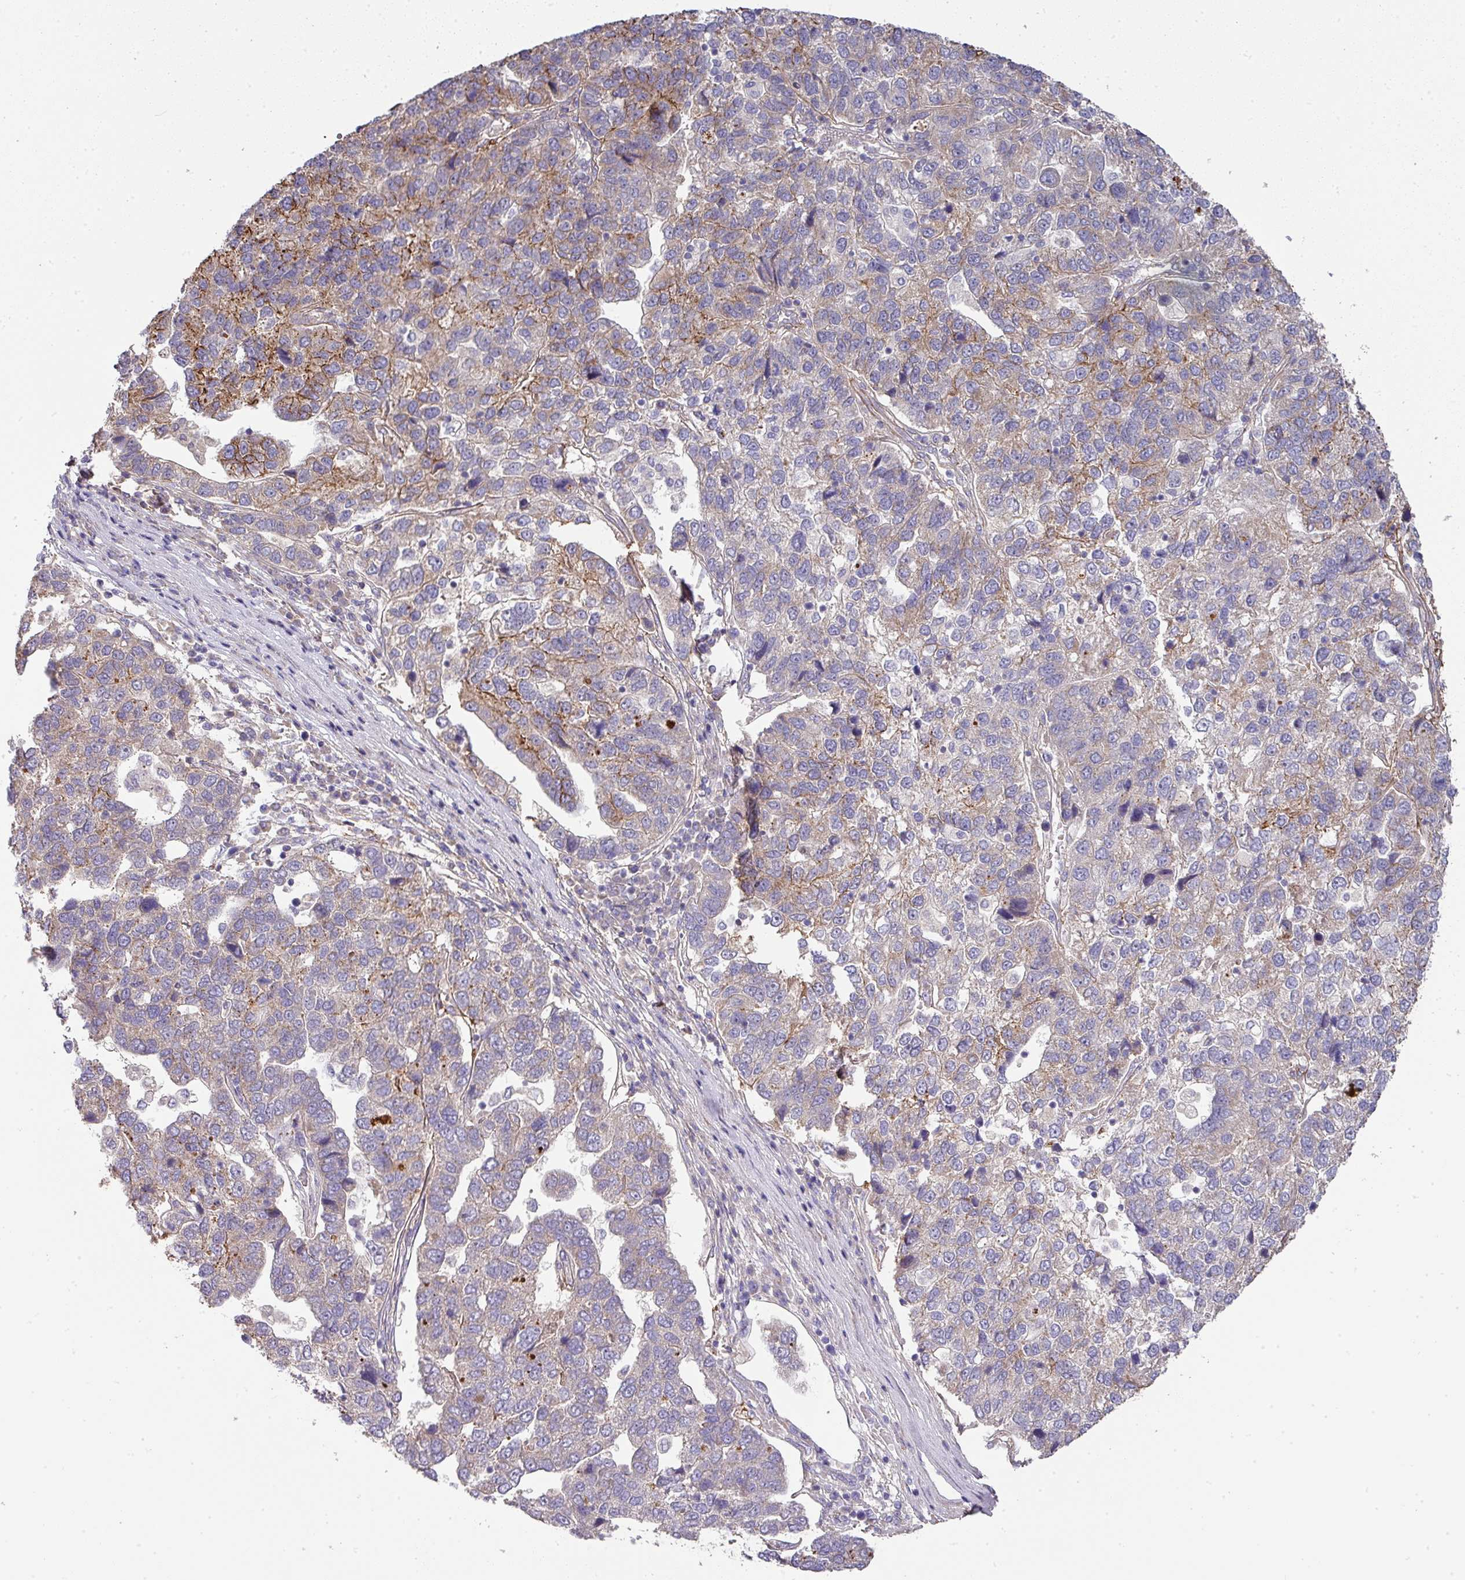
{"staining": {"intensity": "moderate", "quantity": "<25%", "location": "cytoplasmic/membranous"}, "tissue": "pancreatic cancer", "cell_type": "Tumor cells", "image_type": "cancer", "snomed": [{"axis": "morphology", "description": "Adenocarcinoma, NOS"}, {"axis": "topography", "description": "Pancreas"}], "caption": "Pancreatic cancer stained for a protein (brown) shows moderate cytoplasmic/membranous positive staining in about <25% of tumor cells.", "gene": "STK35", "patient": {"sex": "female", "age": 61}}